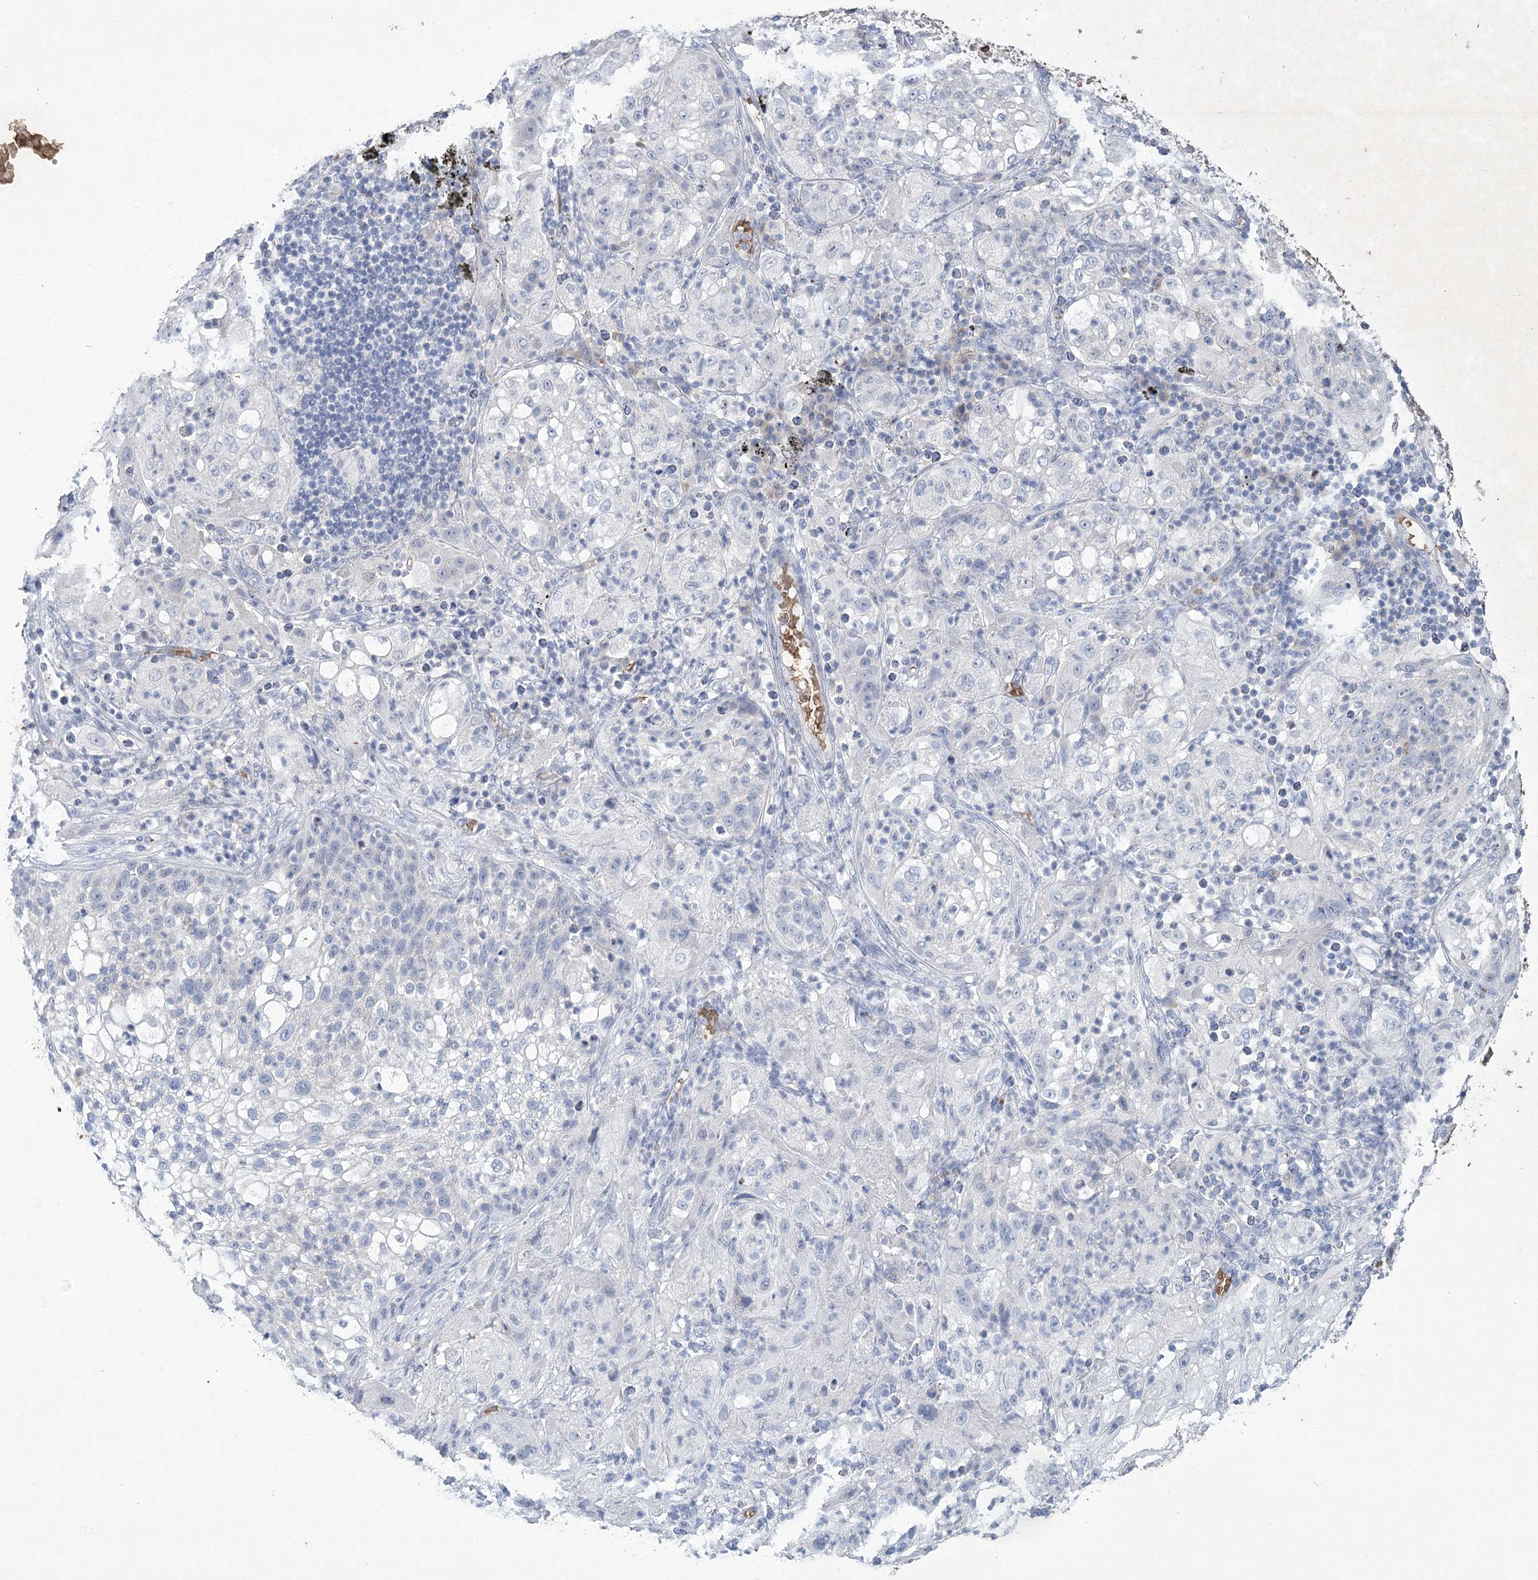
{"staining": {"intensity": "negative", "quantity": "none", "location": "none"}, "tissue": "lung cancer", "cell_type": "Tumor cells", "image_type": "cancer", "snomed": [{"axis": "morphology", "description": "Inflammation, NOS"}, {"axis": "morphology", "description": "Squamous cell carcinoma, NOS"}, {"axis": "topography", "description": "Lymph node"}, {"axis": "topography", "description": "Soft tissue"}, {"axis": "topography", "description": "Lung"}], "caption": "This is an immunohistochemistry (IHC) histopathology image of human lung squamous cell carcinoma. There is no expression in tumor cells.", "gene": "HBA1", "patient": {"sex": "male", "age": 66}}